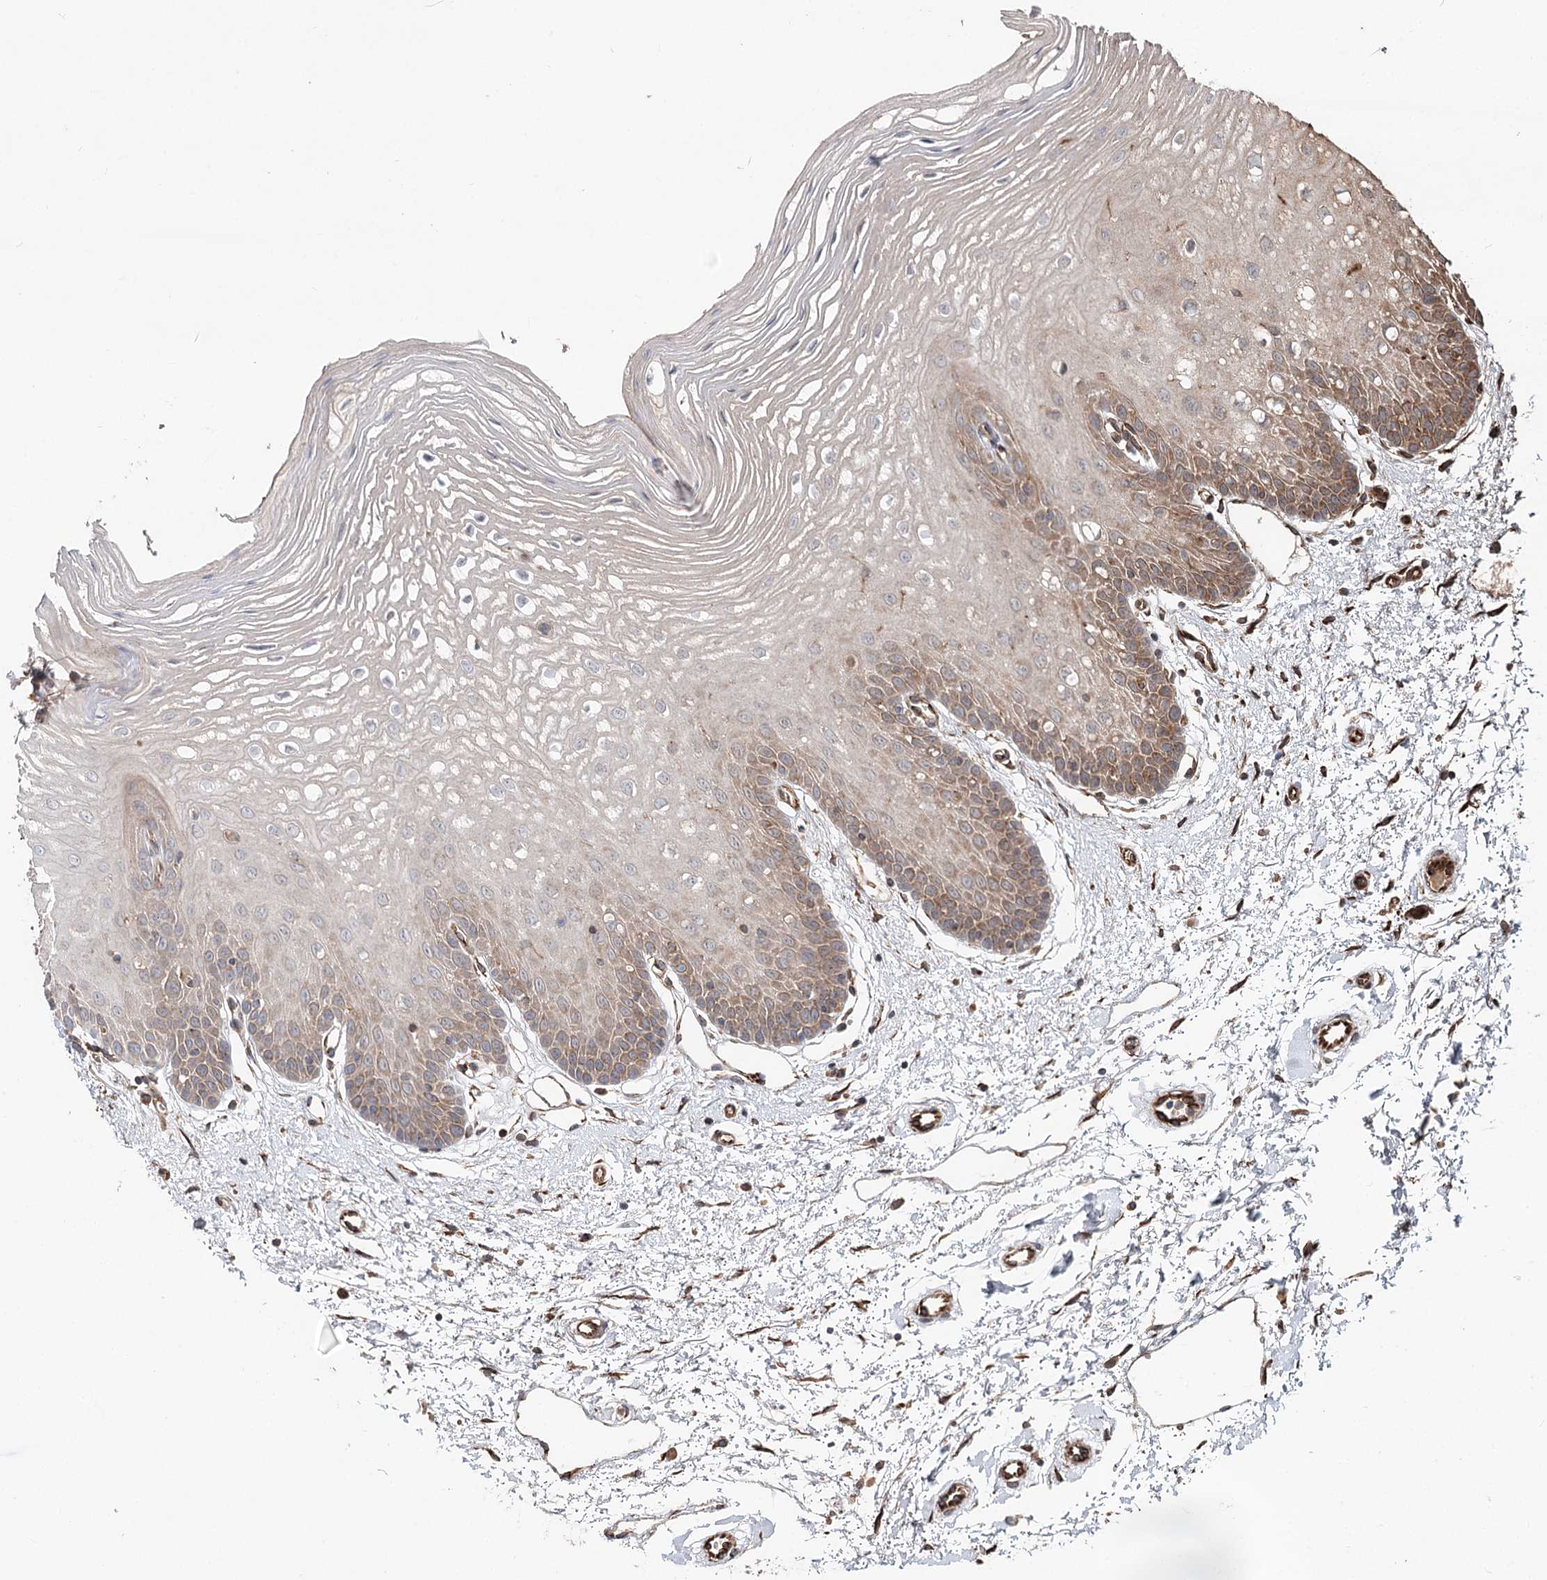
{"staining": {"intensity": "moderate", "quantity": "25%-75%", "location": "cytoplasmic/membranous"}, "tissue": "oral mucosa", "cell_type": "Squamous epithelial cells", "image_type": "normal", "snomed": [{"axis": "morphology", "description": "Normal tissue, NOS"}, {"axis": "topography", "description": "Oral tissue"}, {"axis": "topography", "description": "Tounge, NOS"}], "caption": "Immunohistochemistry photomicrograph of benign oral mucosa: oral mucosa stained using IHC demonstrates medium levels of moderate protein expression localized specifically in the cytoplasmic/membranous of squamous epithelial cells, appearing as a cytoplasmic/membranous brown color.", "gene": "SPART", "patient": {"sex": "female", "age": 73}}